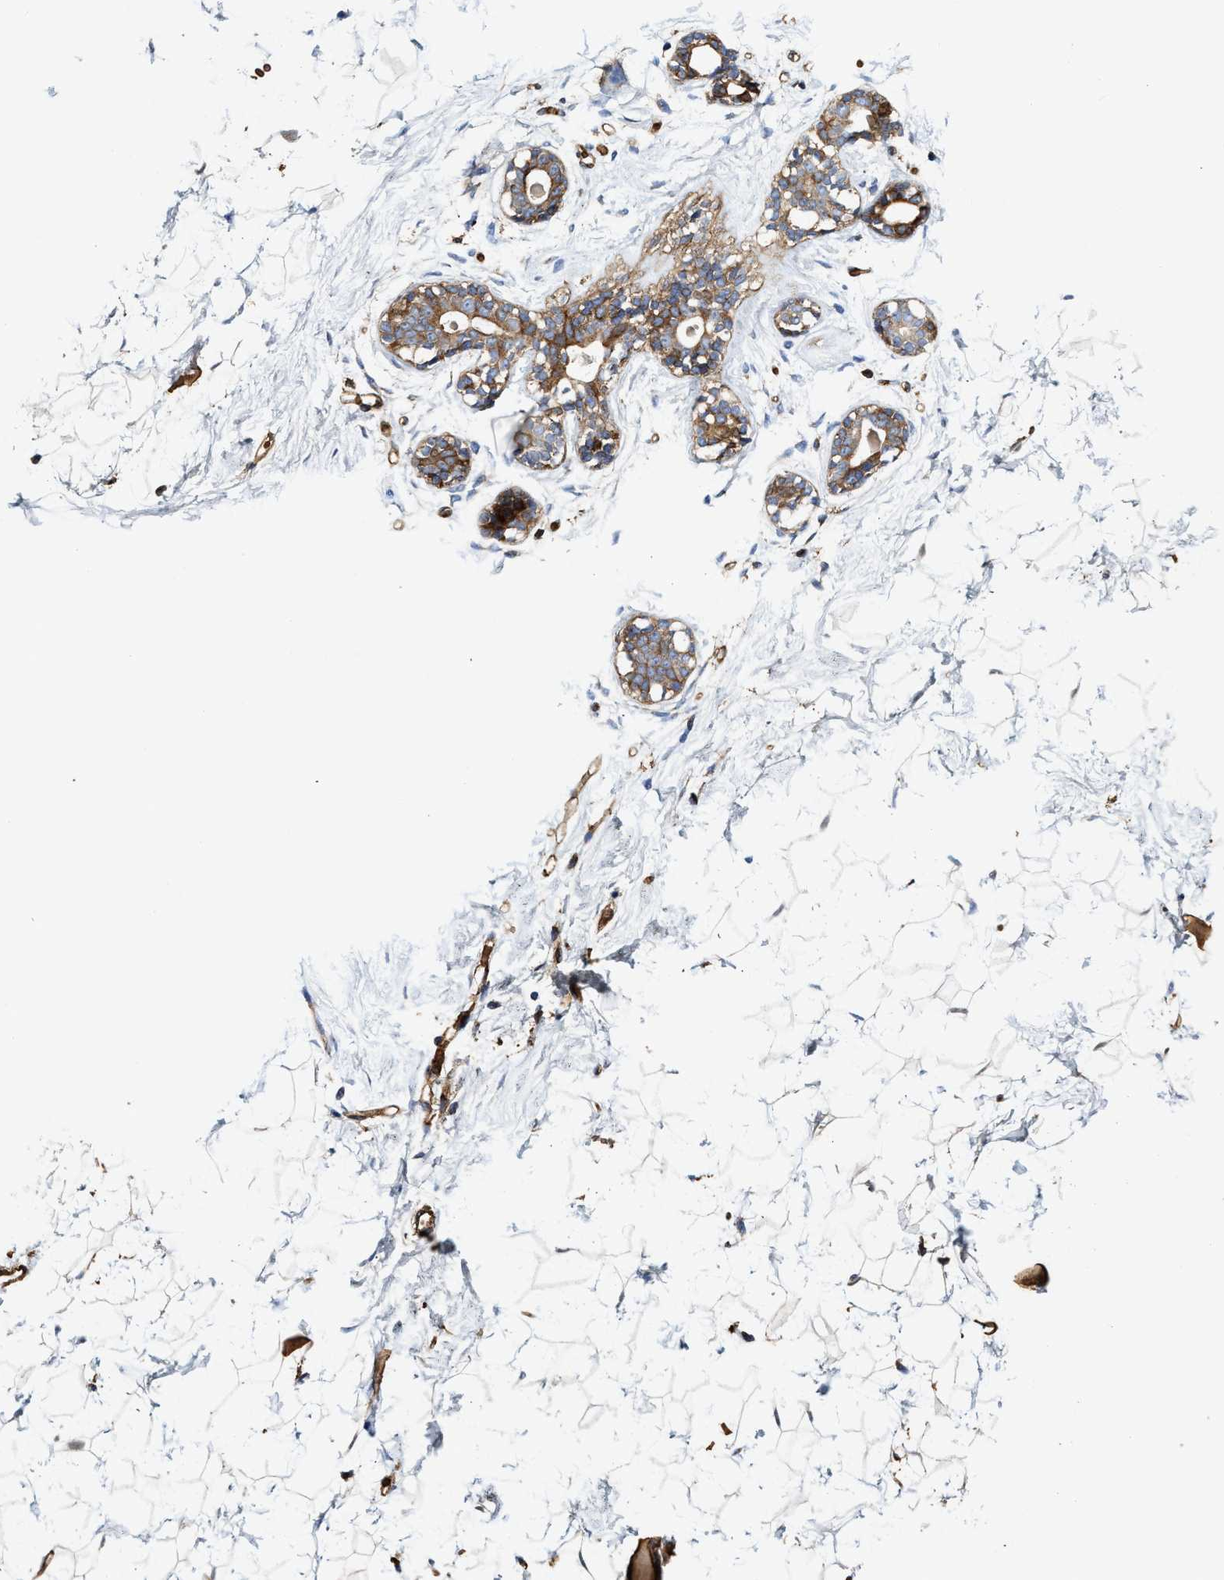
{"staining": {"intensity": "weak", "quantity": "25%-75%", "location": "cytoplasmic/membranous"}, "tissue": "breast", "cell_type": "Adipocytes", "image_type": "normal", "snomed": [{"axis": "morphology", "description": "Normal tissue, NOS"}, {"axis": "topography", "description": "Breast"}], "caption": "DAB immunohistochemical staining of unremarkable human breast demonstrates weak cytoplasmic/membranous protein expression in approximately 25%-75% of adipocytes. (DAB (3,3'-diaminobenzidine) IHC with brightfield microscopy, high magnification).", "gene": "HIP1", "patient": {"sex": "female", "age": 23}}